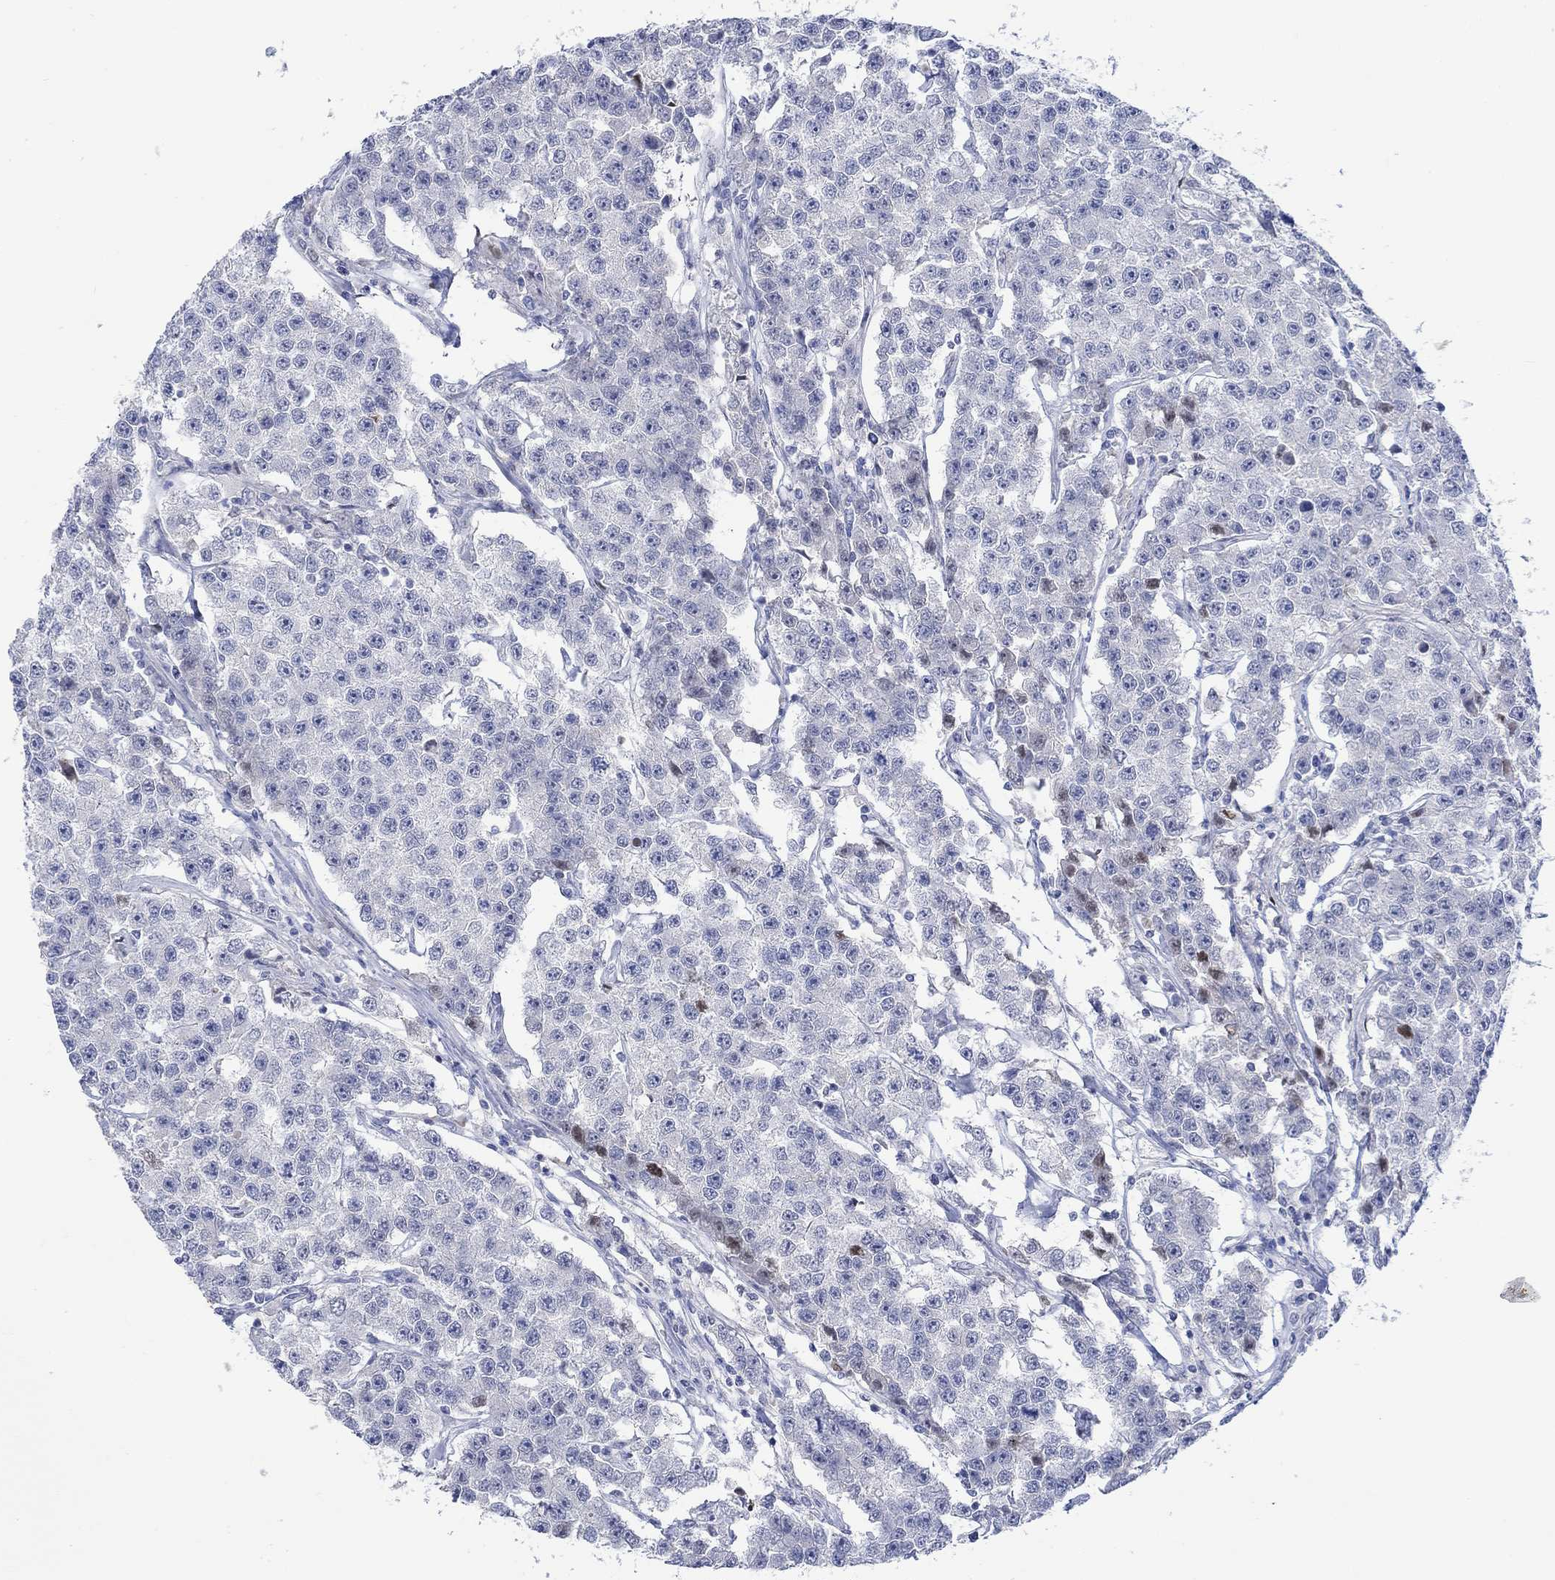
{"staining": {"intensity": "weak", "quantity": "<25%", "location": "nuclear"}, "tissue": "testis cancer", "cell_type": "Tumor cells", "image_type": "cancer", "snomed": [{"axis": "morphology", "description": "Seminoma, NOS"}, {"axis": "topography", "description": "Testis"}], "caption": "The image exhibits no staining of tumor cells in testis seminoma.", "gene": "DLK1", "patient": {"sex": "male", "age": 59}}